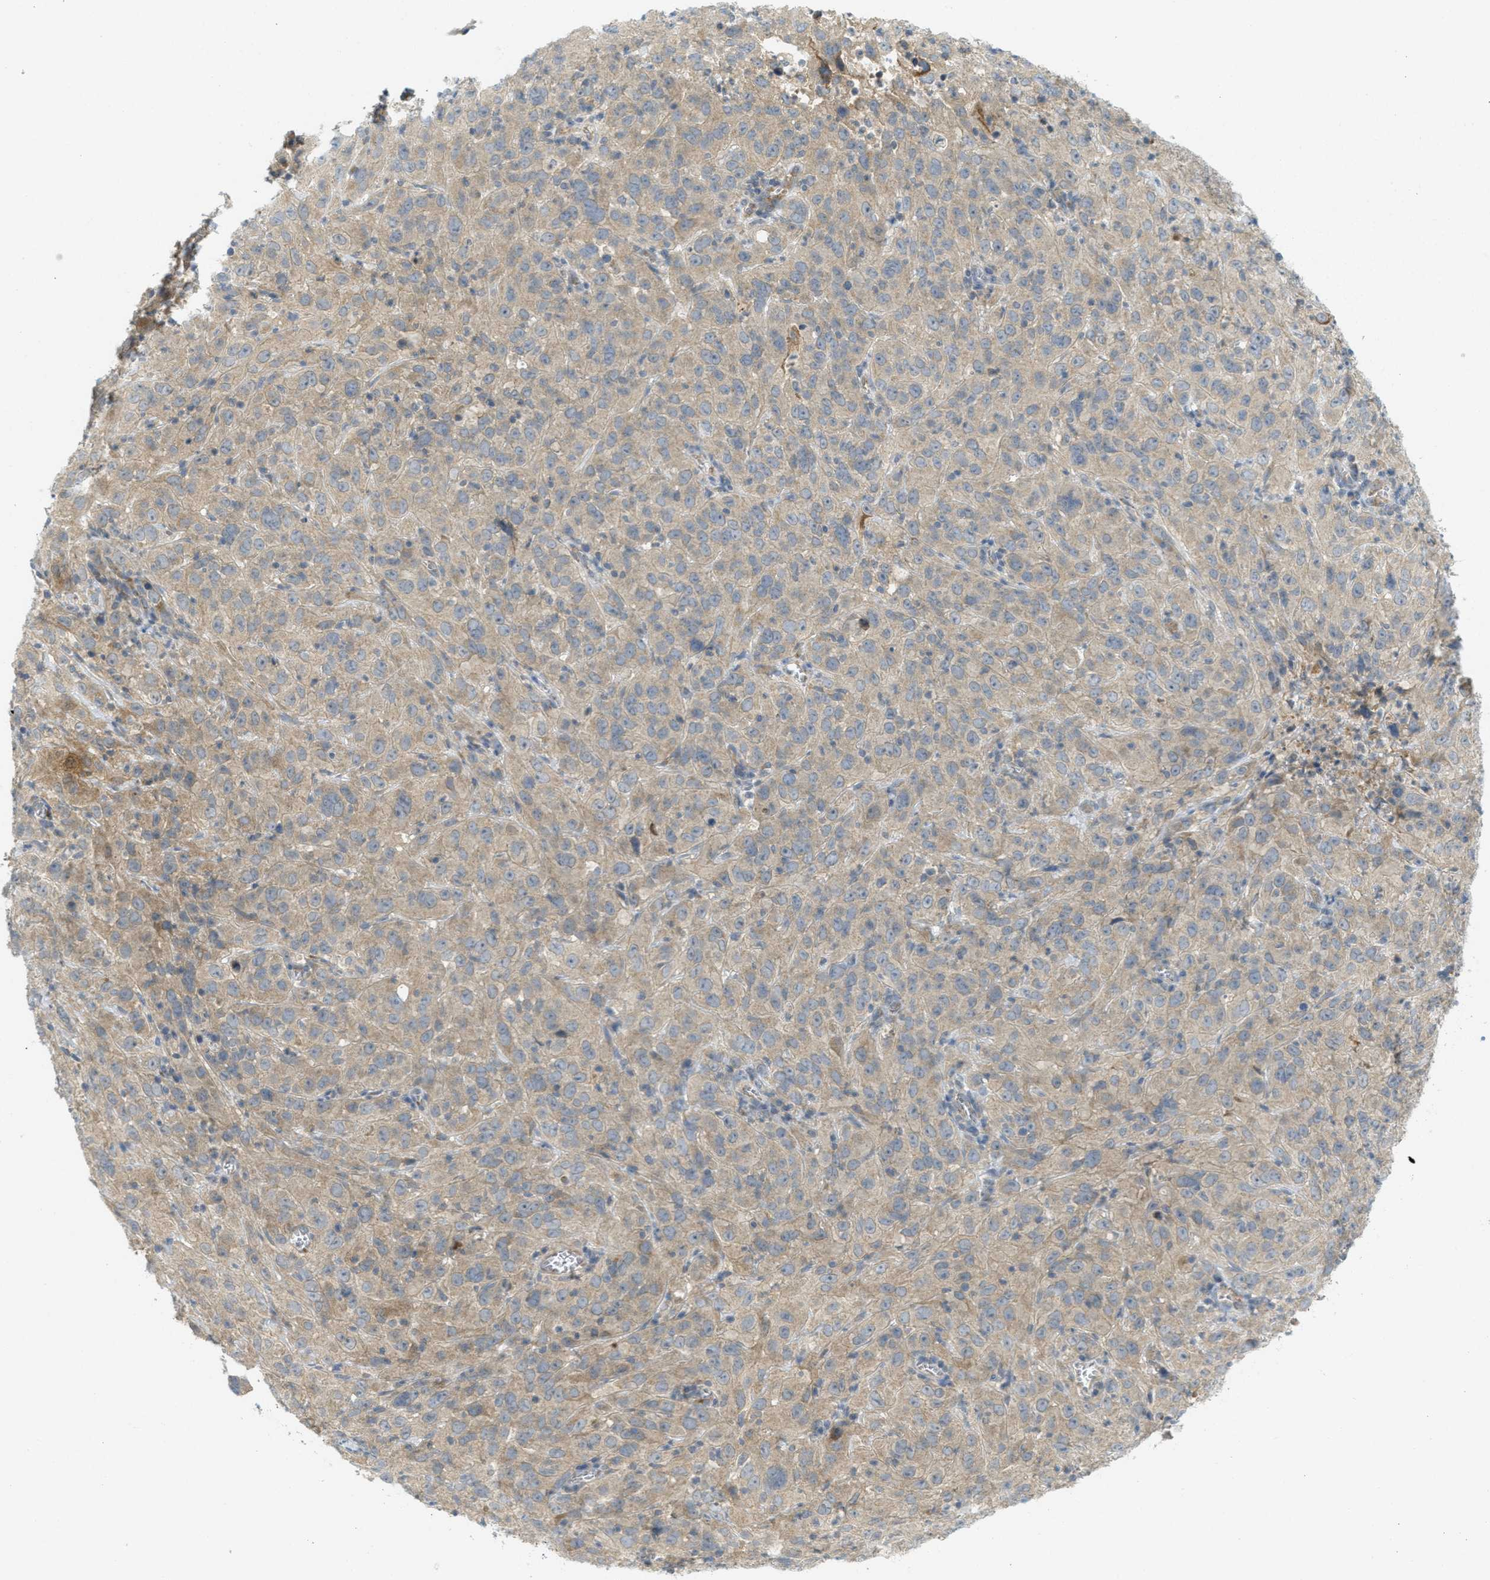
{"staining": {"intensity": "weak", "quantity": ">75%", "location": "cytoplasmic/membranous"}, "tissue": "cervical cancer", "cell_type": "Tumor cells", "image_type": "cancer", "snomed": [{"axis": "morphology", "description": "Squamous cell carcinoma, NOS"}, {"axis": "topography", "description": "Cervix"}], "caption": "The immunohistochemical stain highlights weak cytoplasmic/membranous positivity in tumor cells of cervical squamous cell carcinoma tissue.", "gene": "PROC", "patient": {"sex": "female", "age": 32}}